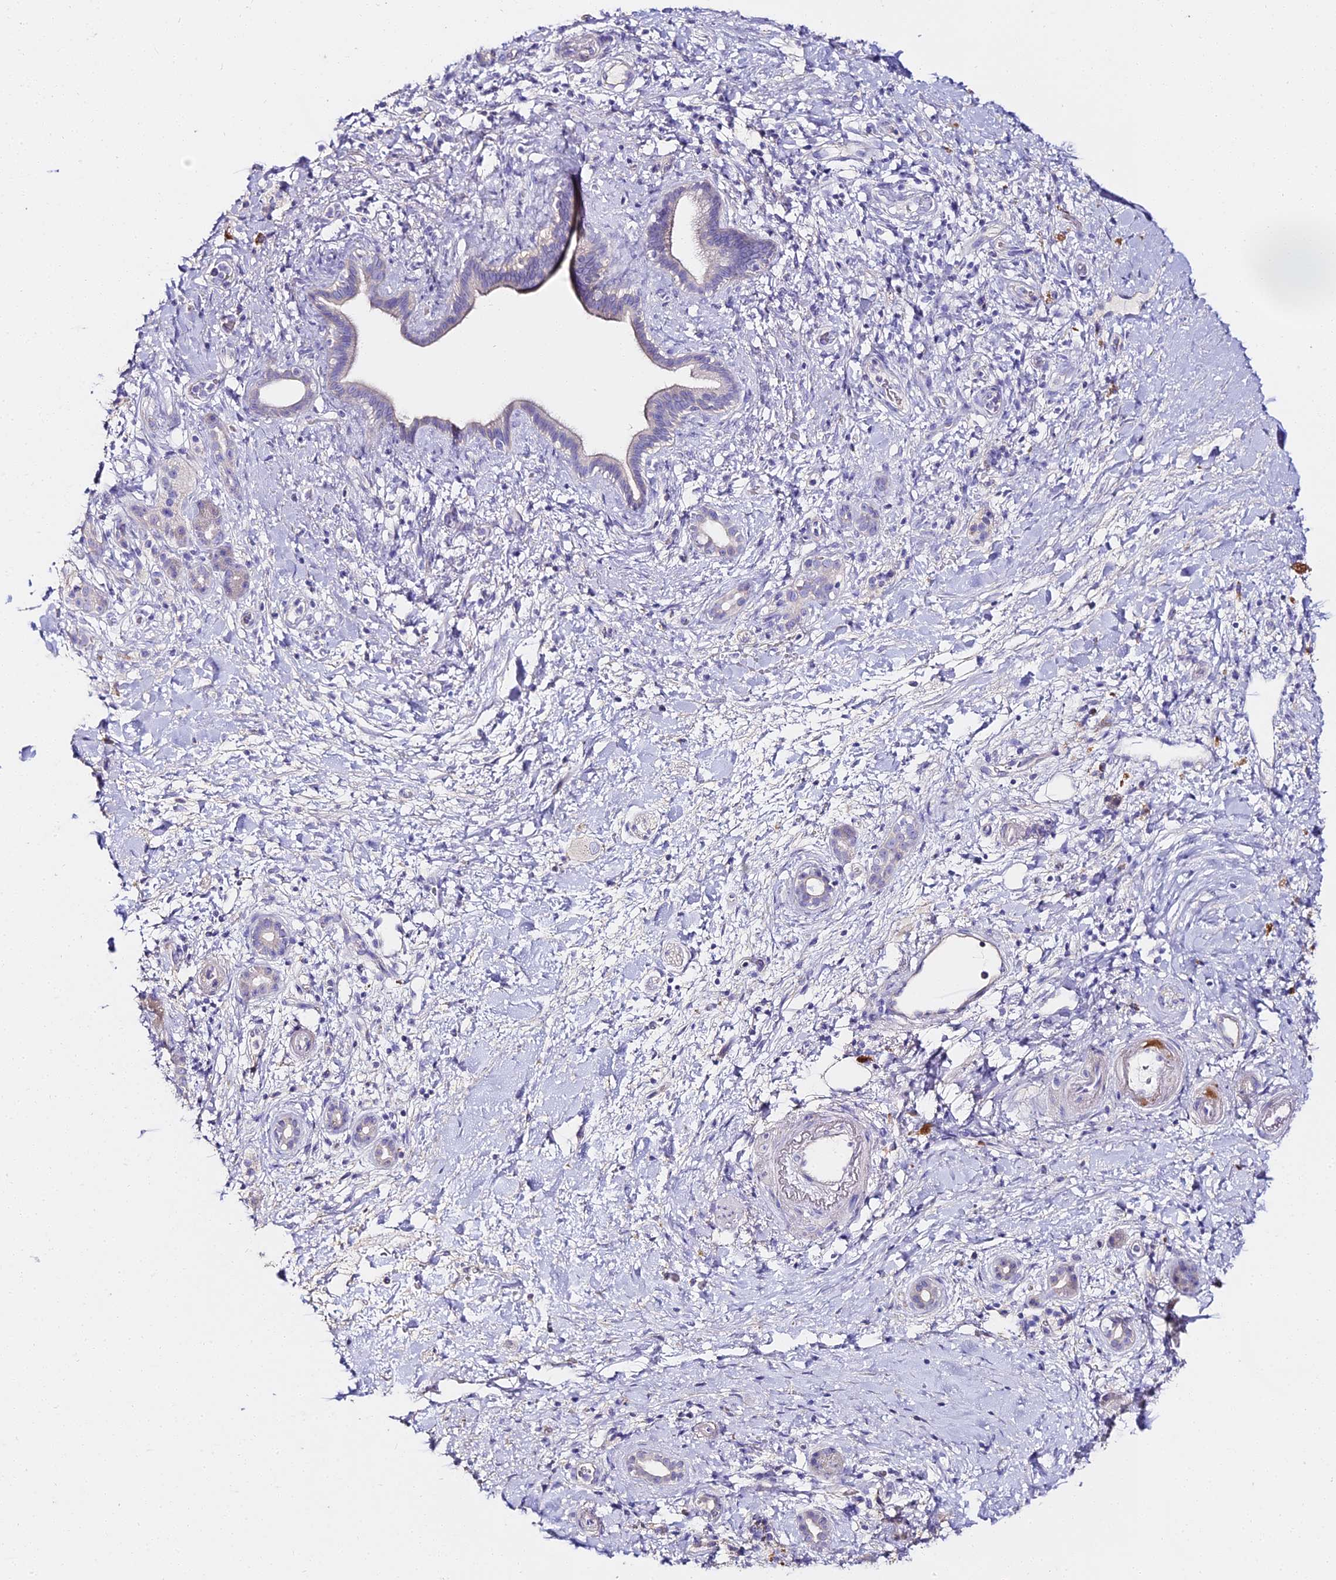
{"staining": {"intensity": "negative", "quantity": "none", "location": "none"}, "tissue": "pancreatic cancer", "cell_type": "Tumor cells", "image_type": "cancer", "snomed": [{"axis": "morphology", "description": "Normal tissue, NOS"}, {"axis": "morphology", "description": "Adenocarcinoma, NOS"}, {"axis": "topography", "description": "Pancreas"}, {"axis": "topography", "description": "Peripheral nerve tissue"}], "caption": "A histopathology image of human pancreatic cancer (adenocarcinoma) is negative for staining in tumor cells.", "gene": "ALPG", "patient": {"sex": "female", "age": 77}}